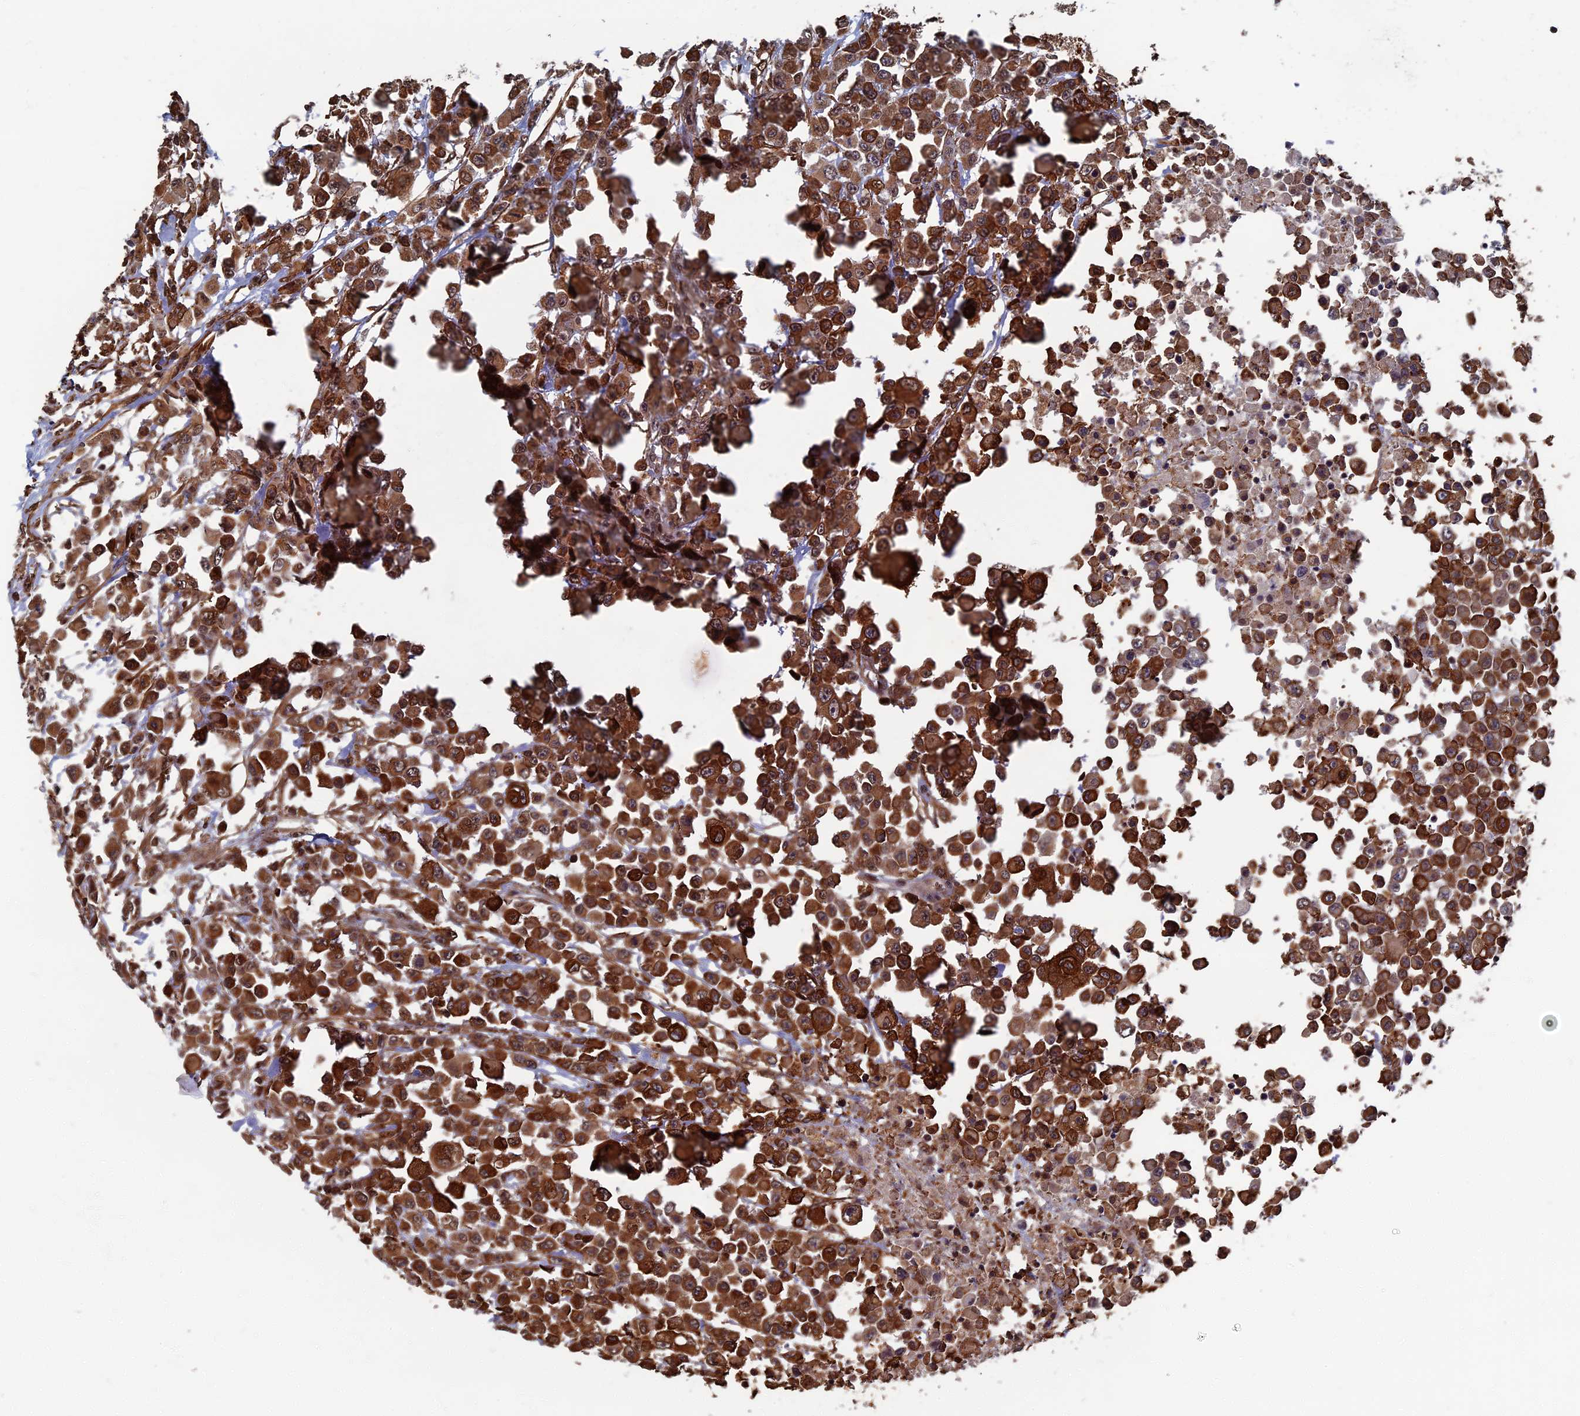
{"staining": {"intensity": "strong", "quantity": ">75%", "location": "cytoplasmic/membranous,nuclear"}, "tissue": "colorectal cancer", "cell_type": "Tumor cells", "image_type": "cancer", "snomed": [{"axis": "morphology", "description": "Adenocarcinoma, NOS"}, {"axis": "topography", "description": "Colon"}], "caption": "Immunohistochemical staining of adenocarcinoma (colorectal) shows strong cytoplasmic/membranous and nuclear protein positivity in about >75% of tumor cells.", "gene": "CTDP1", "patient": {"sex": "male", "age": 51}}